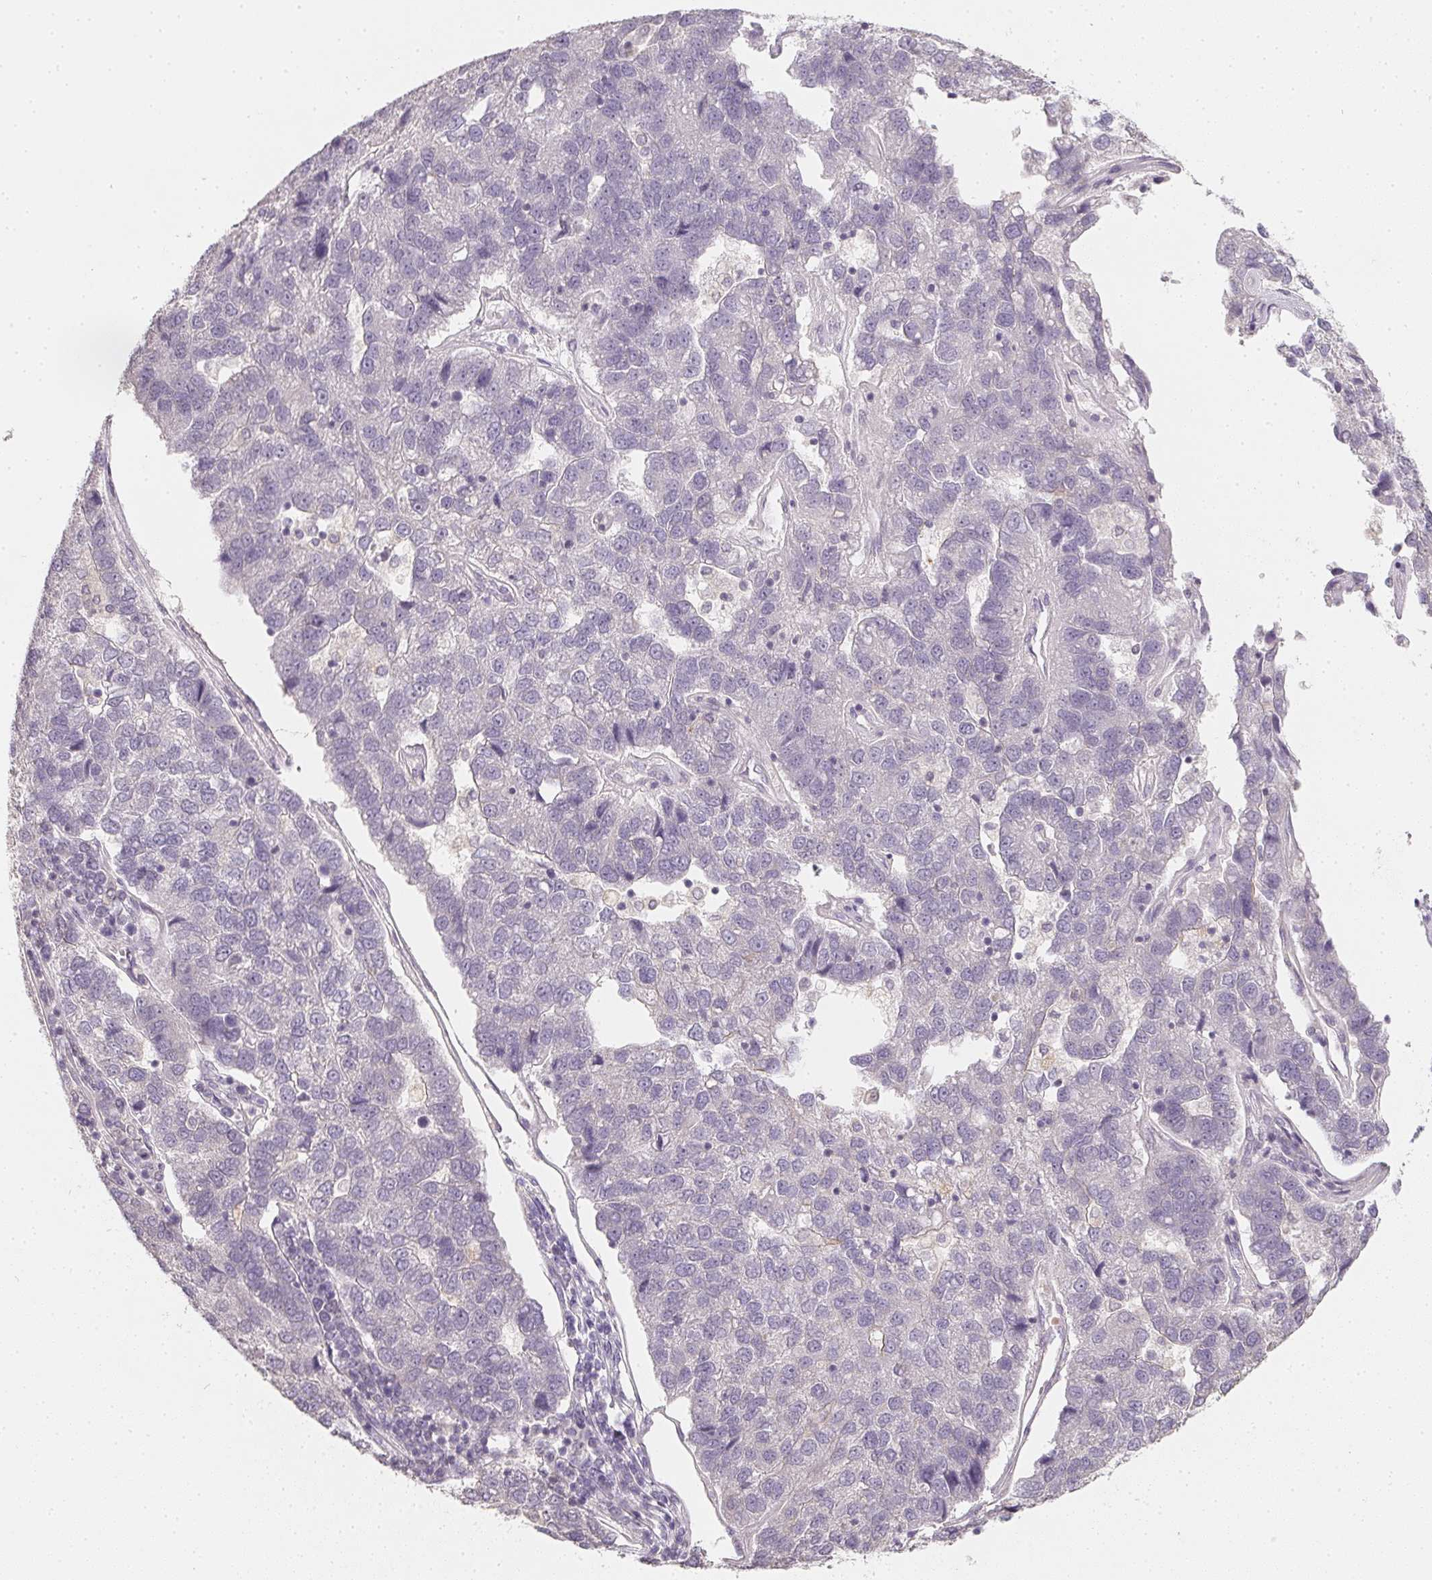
{"staining": {"intensity": "negative", "quantity": "none", "location": "none"}, "tissue": "pancreatic cancer", "cell_type": "Tumor cells", "image_type": "cancer", "snomed": [{"axis": "morphology", "description": "Adenocarcinoma, NOS"}, {"axis": "topography", "description": "Pancreas"}], "caption": "Immunohistochemical staining of human adenocarcinoma (pancreatic) shows no significant positivity in tumor cells. Nuclei are stained in blue.", "gene": "SOAT1", "patient": {"sex": "female", "age": 61}}